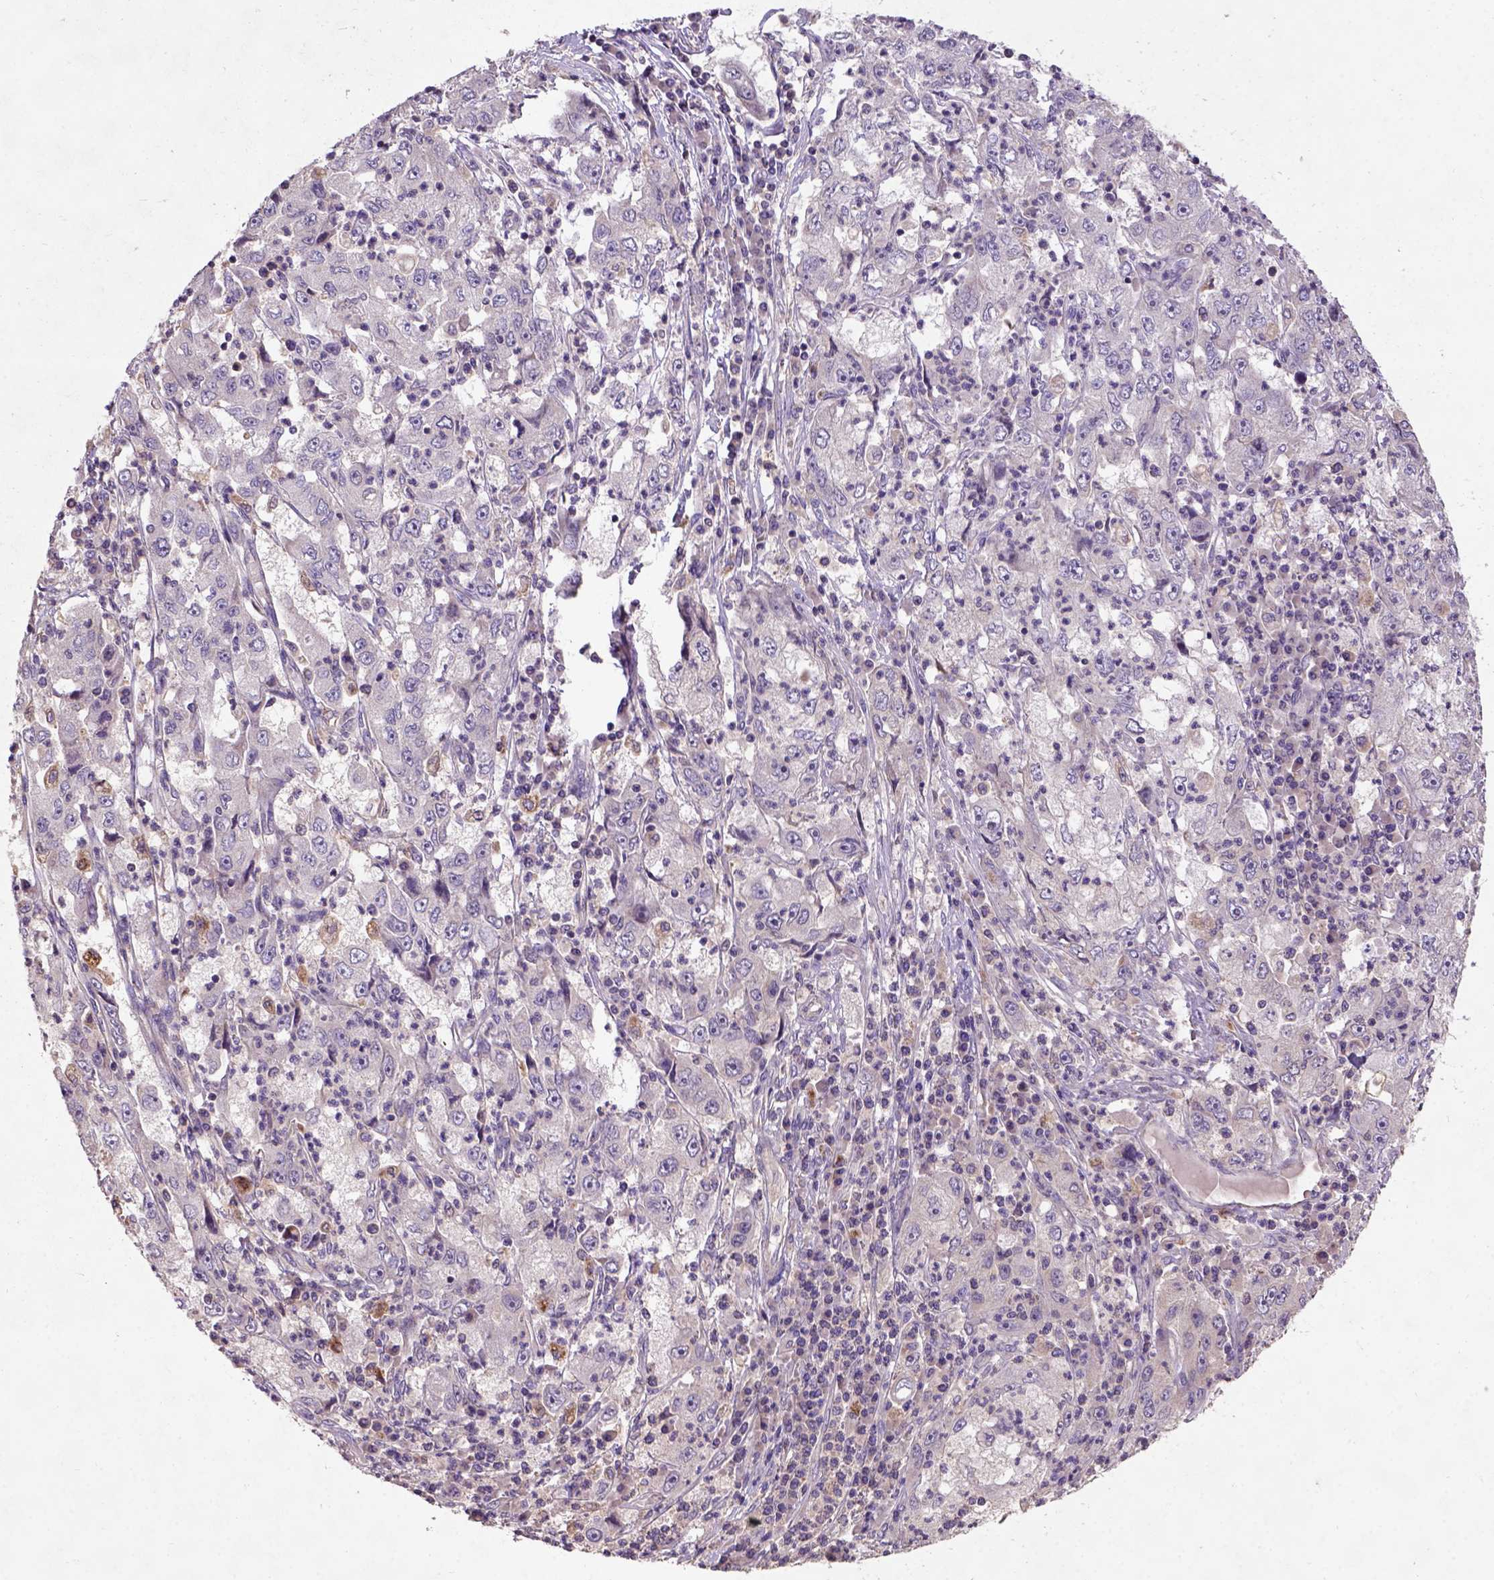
{"staining": {"intensity": "negative", "quantity": "none", "location": "none"}, "tissue": "cervical cancer", "cell_type": "Tumor cells", "image_type": "cancer", "snomed": [{"axis": "morphology", "description": "Squamous cell carcinoma, NOS"}, {"axis": "topography", "description": "Cervix"}], "caption": "Protein analysis of cervical cancer (squamous cell carcinoma) shows no significant positivity in tumor cells.", "gene": "KBTBD8", "patient": {"sex": "female", "age": 36}}